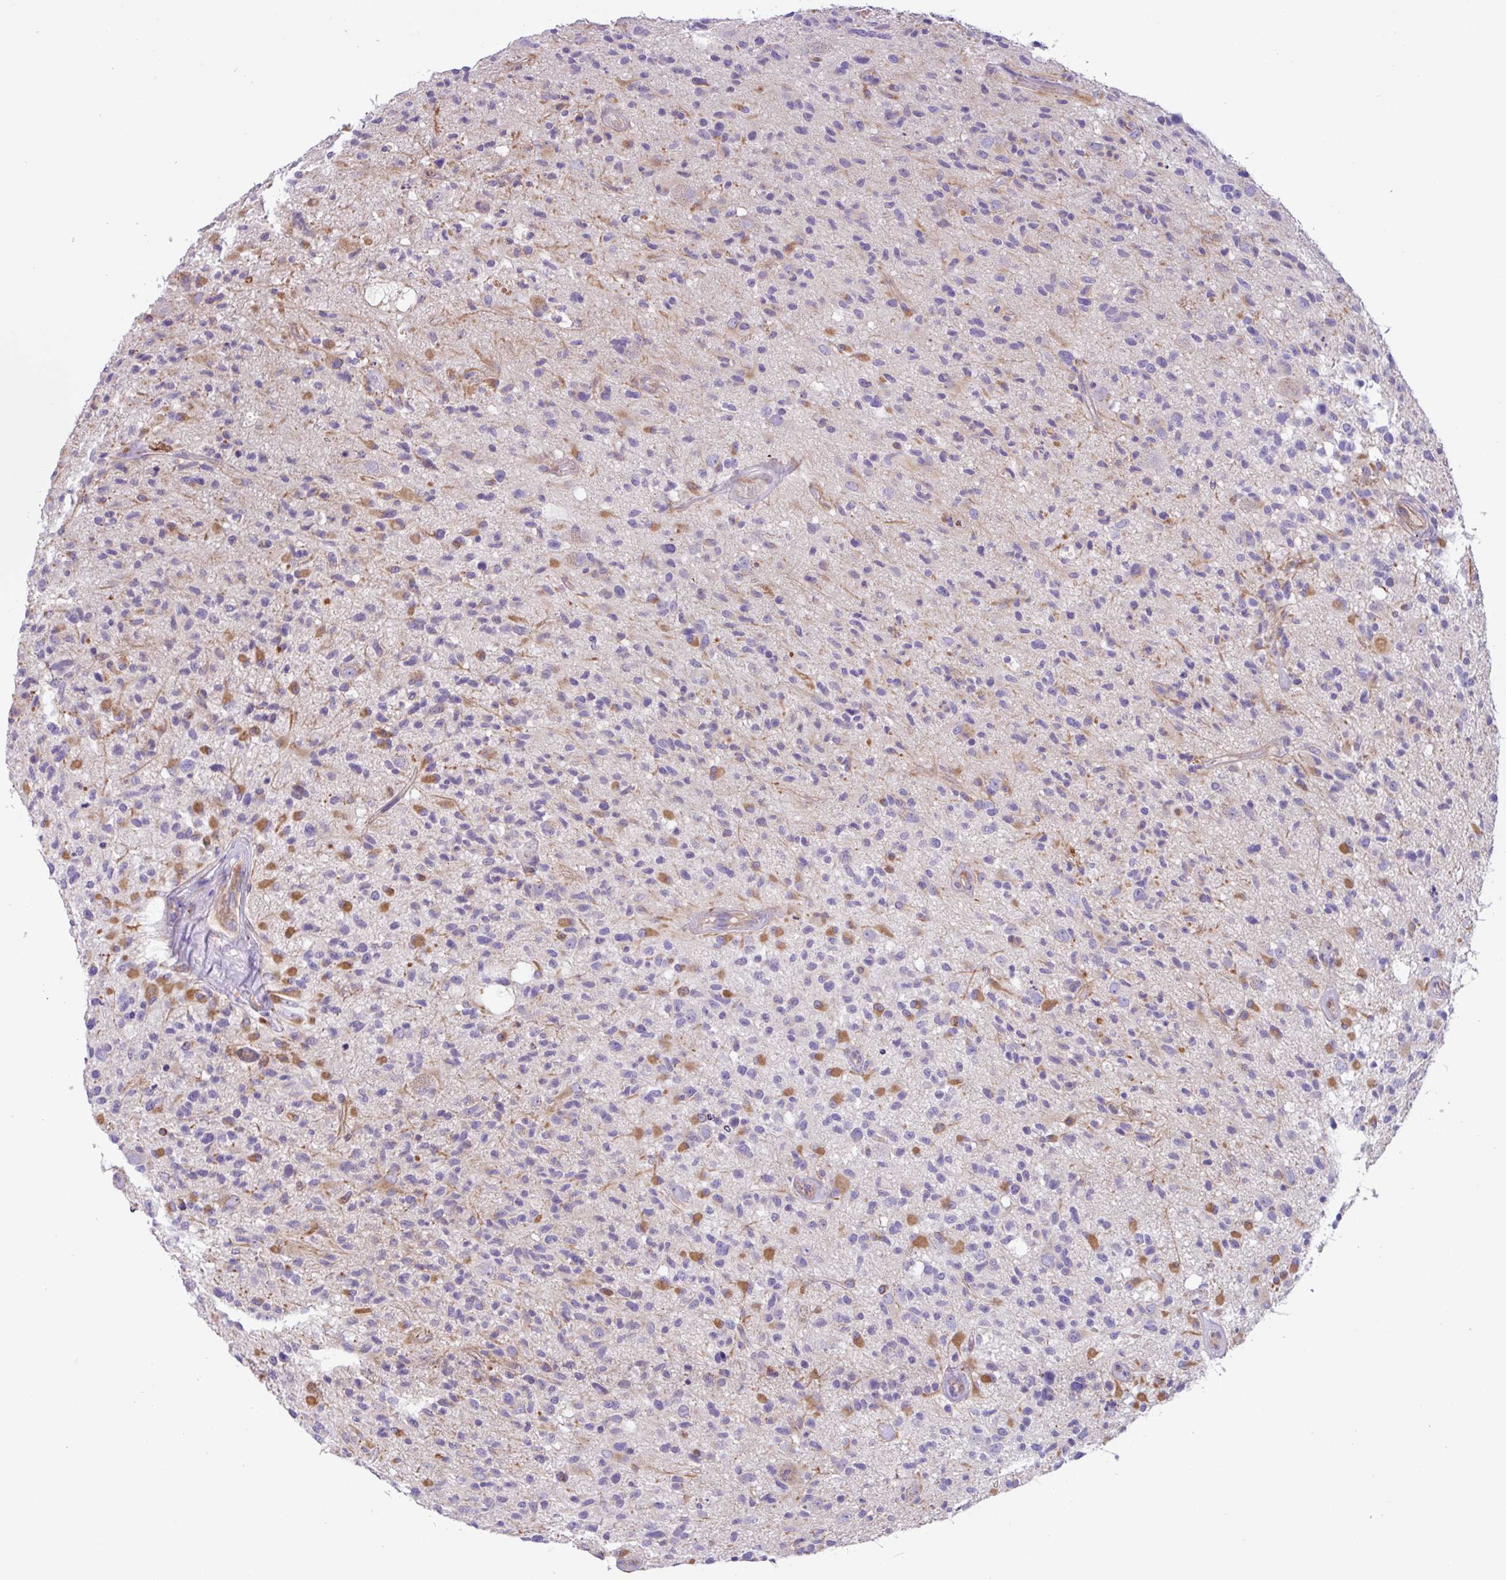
{"staining": {"intensity": "negative", "quantity": "none", "location": "none"}, "tissue": "glioma", "cell_type": "Tumor cells", "image_type": "cancer", "snomed": [{"axis": "morphology", "description": "Glioma, malignant, High grade"}, {"axis": "morphology", "description": "Glioblastoma, NOS"}, {"axis": "topography", "description": "Brain"}], "caption": "DAB (3,3'-diaminobenzidine) immunohistochemical staining of glioma reveals no significant expression in tumor cells.", "gene": "MRM2", "patient": {"sex": "male", "age": 60}}